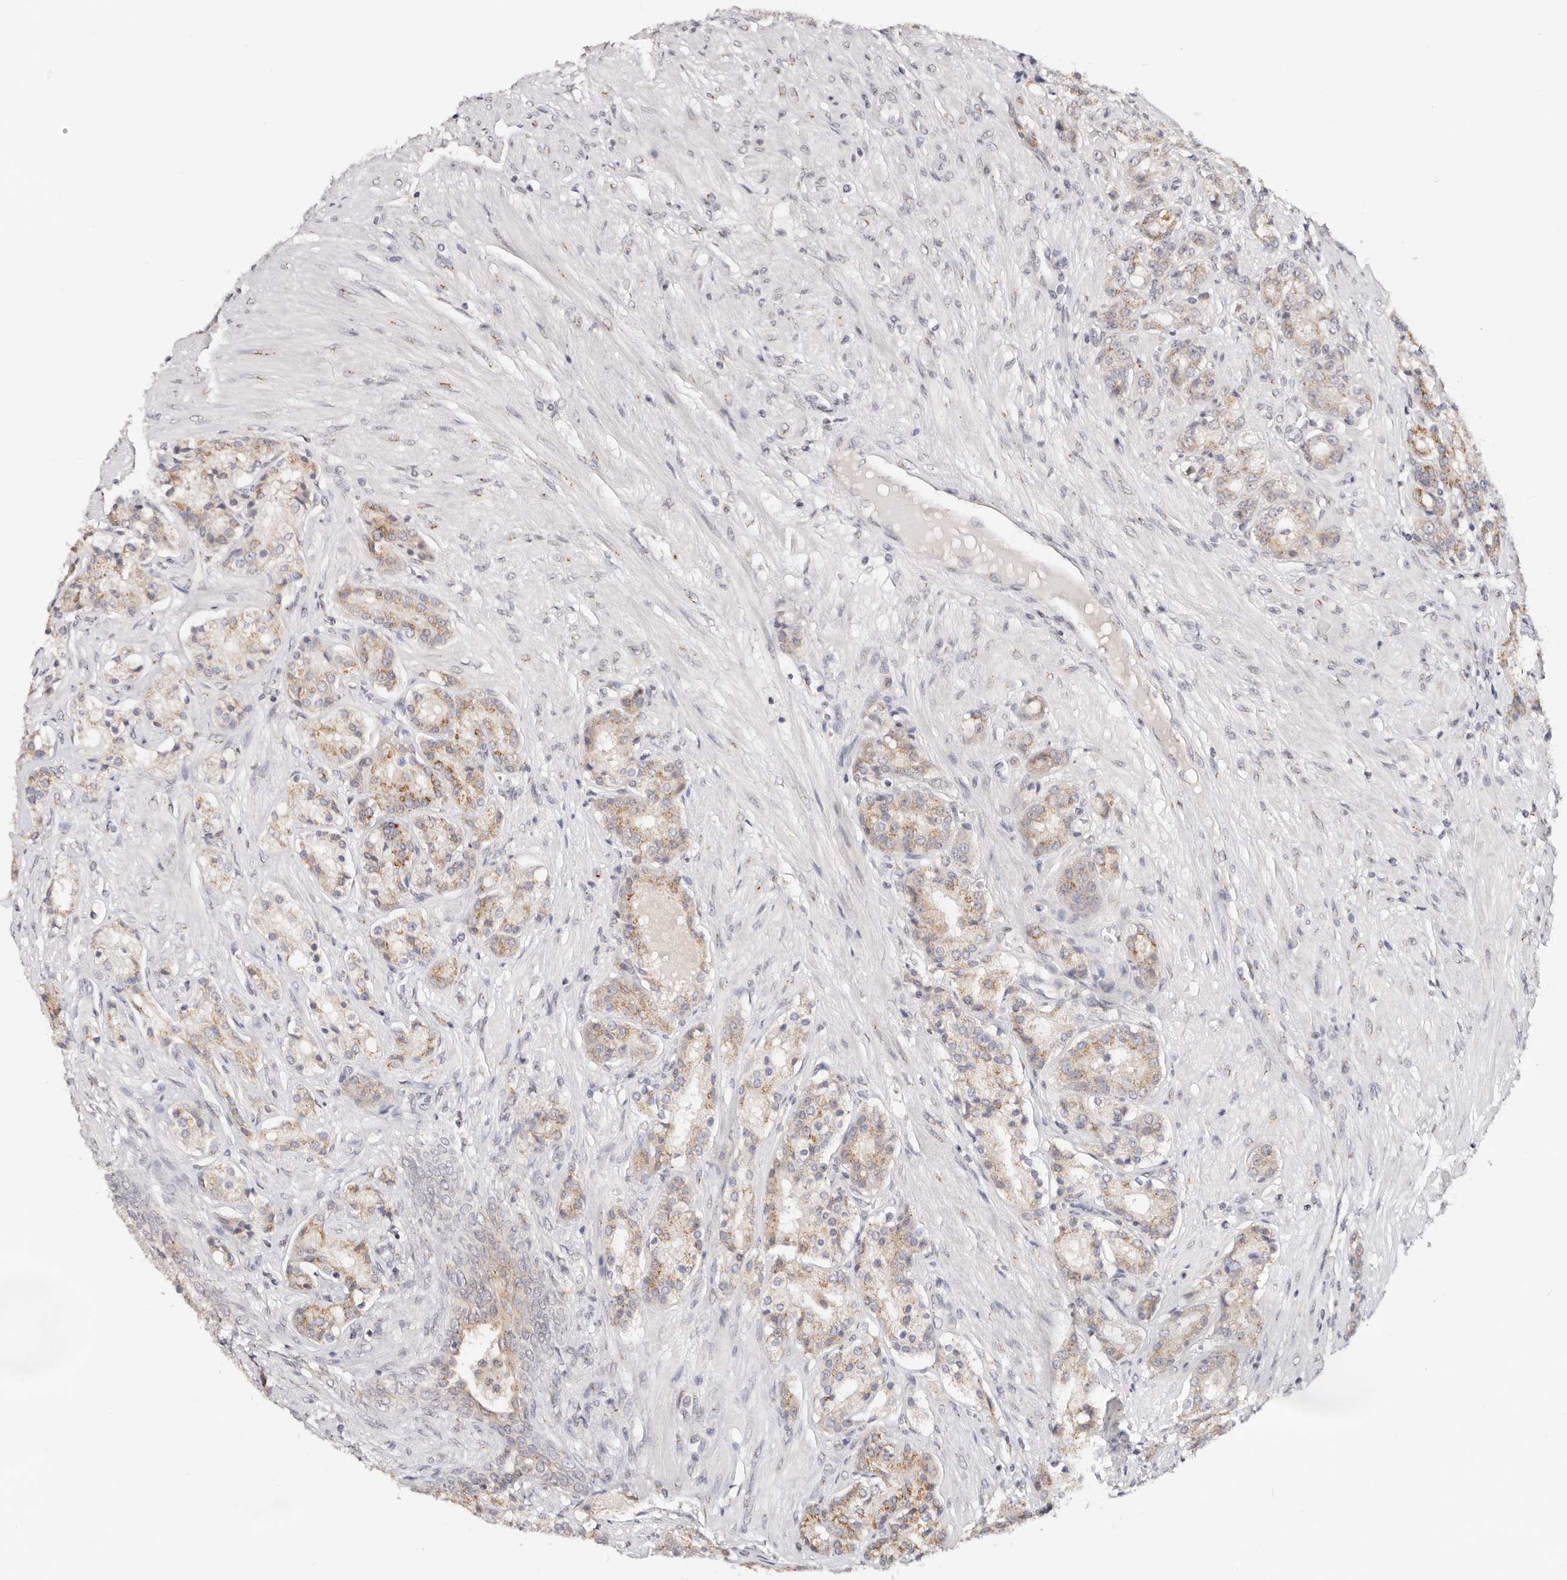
{"staining": {"intensity": "moderate", "quantity": ">75%", "location": "cytoplasmic/membranous"}, "tissue": "prostate cancer", "cell_type": "Tumor cells", "image_type": "cancer", "snomed": [{"axis": "morphology", "description": "Adenocarcinoma, High grade"}, {"axis": "topography", "description": "Prostate"}], "caption": "Immunohistochemistry (IHC) image of neoplastic tissue: human adenocarcinoma (high-grade) (prostate) stained using immunohistochemistry (IHC) shows medium levels of moderate protein expression localized specifically in the cytoplasmic/membranous of tumor cells, appearing as a cytoplasmic/membranous brown color.", "gene": "VIPAS39", "patient": {"sex": "male", "age": 60}}